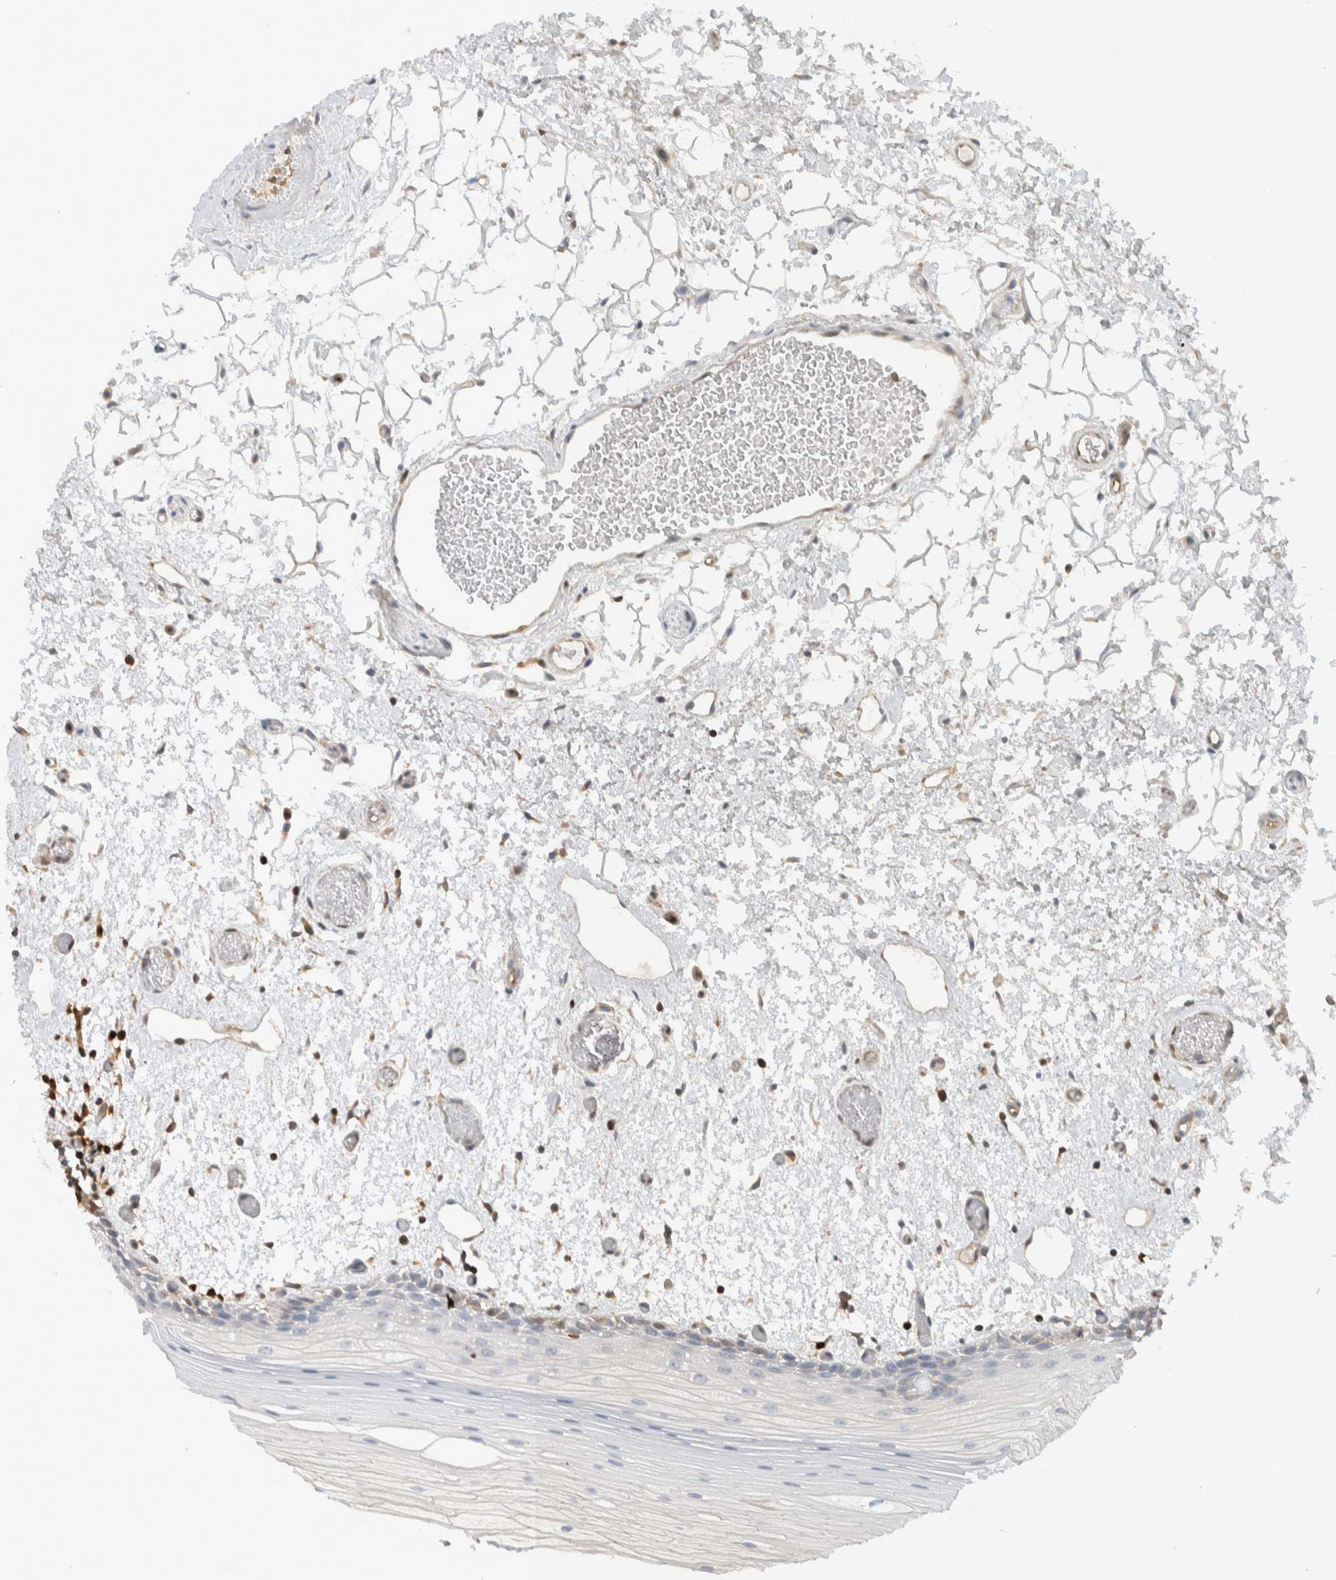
{"staining": {"intensity": "negative", "quantity": "none", "location": "none"}, "tissue": "oral mucosa", "cell_type": "Squamous epithelial cells", "image_type": "normal", "snomed": [{"axis": "morphology", "description": "Normal tissue, NOS"}, {"axis": "topography", "description": "Oral tissue"}], "caption": "Protein analysis of benign oral mucosa shows no significant expression in squamous epithelial cells.", "gene": "NFKB2", "patient": {"sex": "male", "age": 52}}